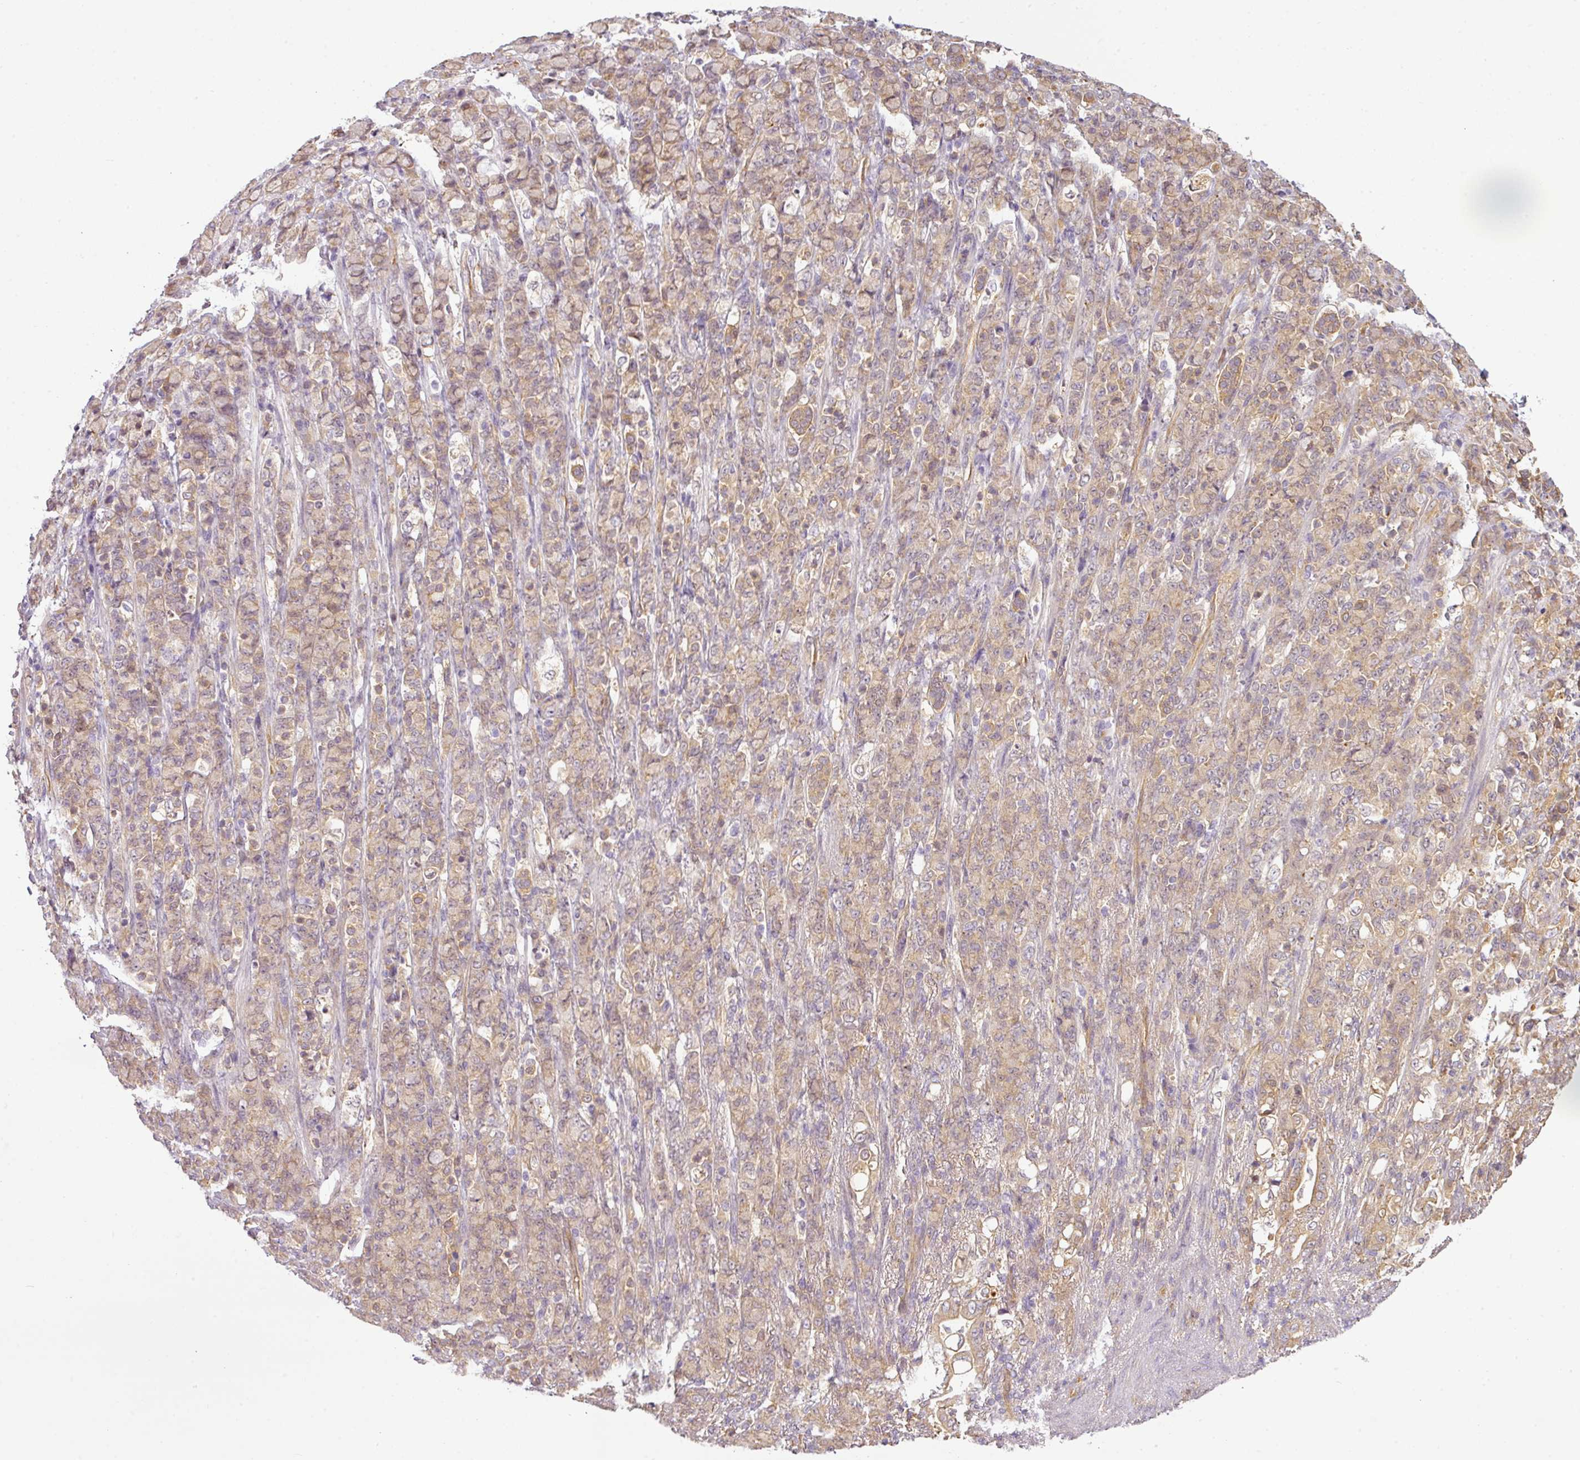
{"staining": {"intensity": "weak", "quantity": "<25%", "location": "cytoplasmic/membranous"}, "tissue": "stomach cancer", "cell_type": "Tumor cells", "image_type": "cancer", "snomed": [{"axis": "morphology", "description": "Normal tissue, NOS"}, {"axis": "morphology", "description": "Adenocarcinoma, NOS"}, {"axis": "topography", "description": "Stomach"}], "caption": "Immunohistochemical staining of stomach cancer (adenocarcinoma) reveals no significant expression in tumor cells. Brightfield microscopy of immunohistochemistry stained with DAB (brown) and hematoxylin (blue), captured at high magnification.", "gene": "ANKRD18A", "patient": {"sex": "female", "age": 79}}